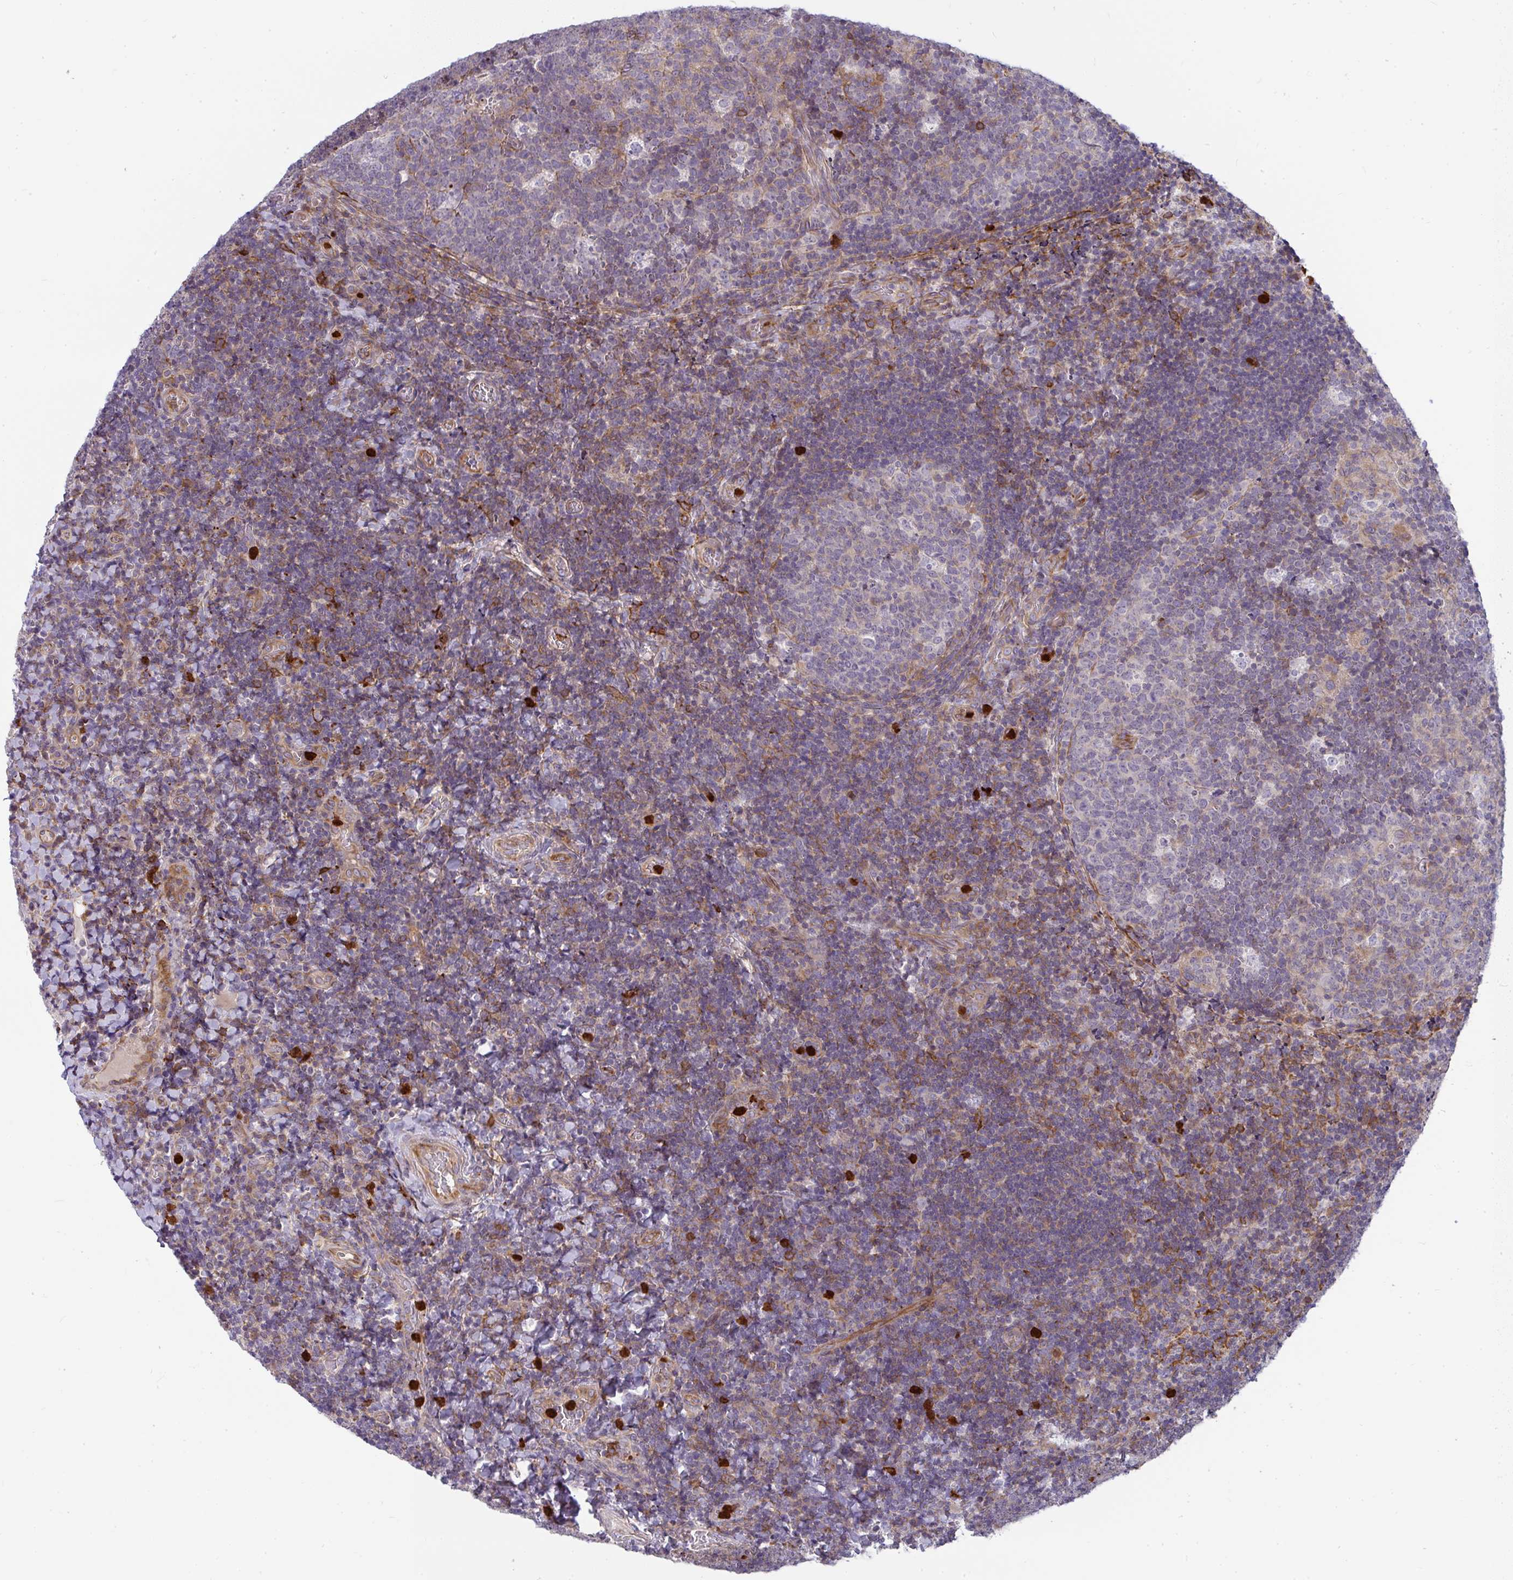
{"staining": {"intensity": "negative", "quantity": "none", "location": "none"}, "tissue": "tonsil", "cell_type": "Germinal center cells", "image_type": "normal", "snomed": [{"axis": "morphology", "description": "Normal tissue, NOS"}, {"axis": "topography", "description": "Tonsil"}], "caption": "Photomicrograph shows no significant protein expression in germinal center cells of unremarkable tonsil.", "gene": "CSF3R", "patient": {"sex": "male", "age": 17}}